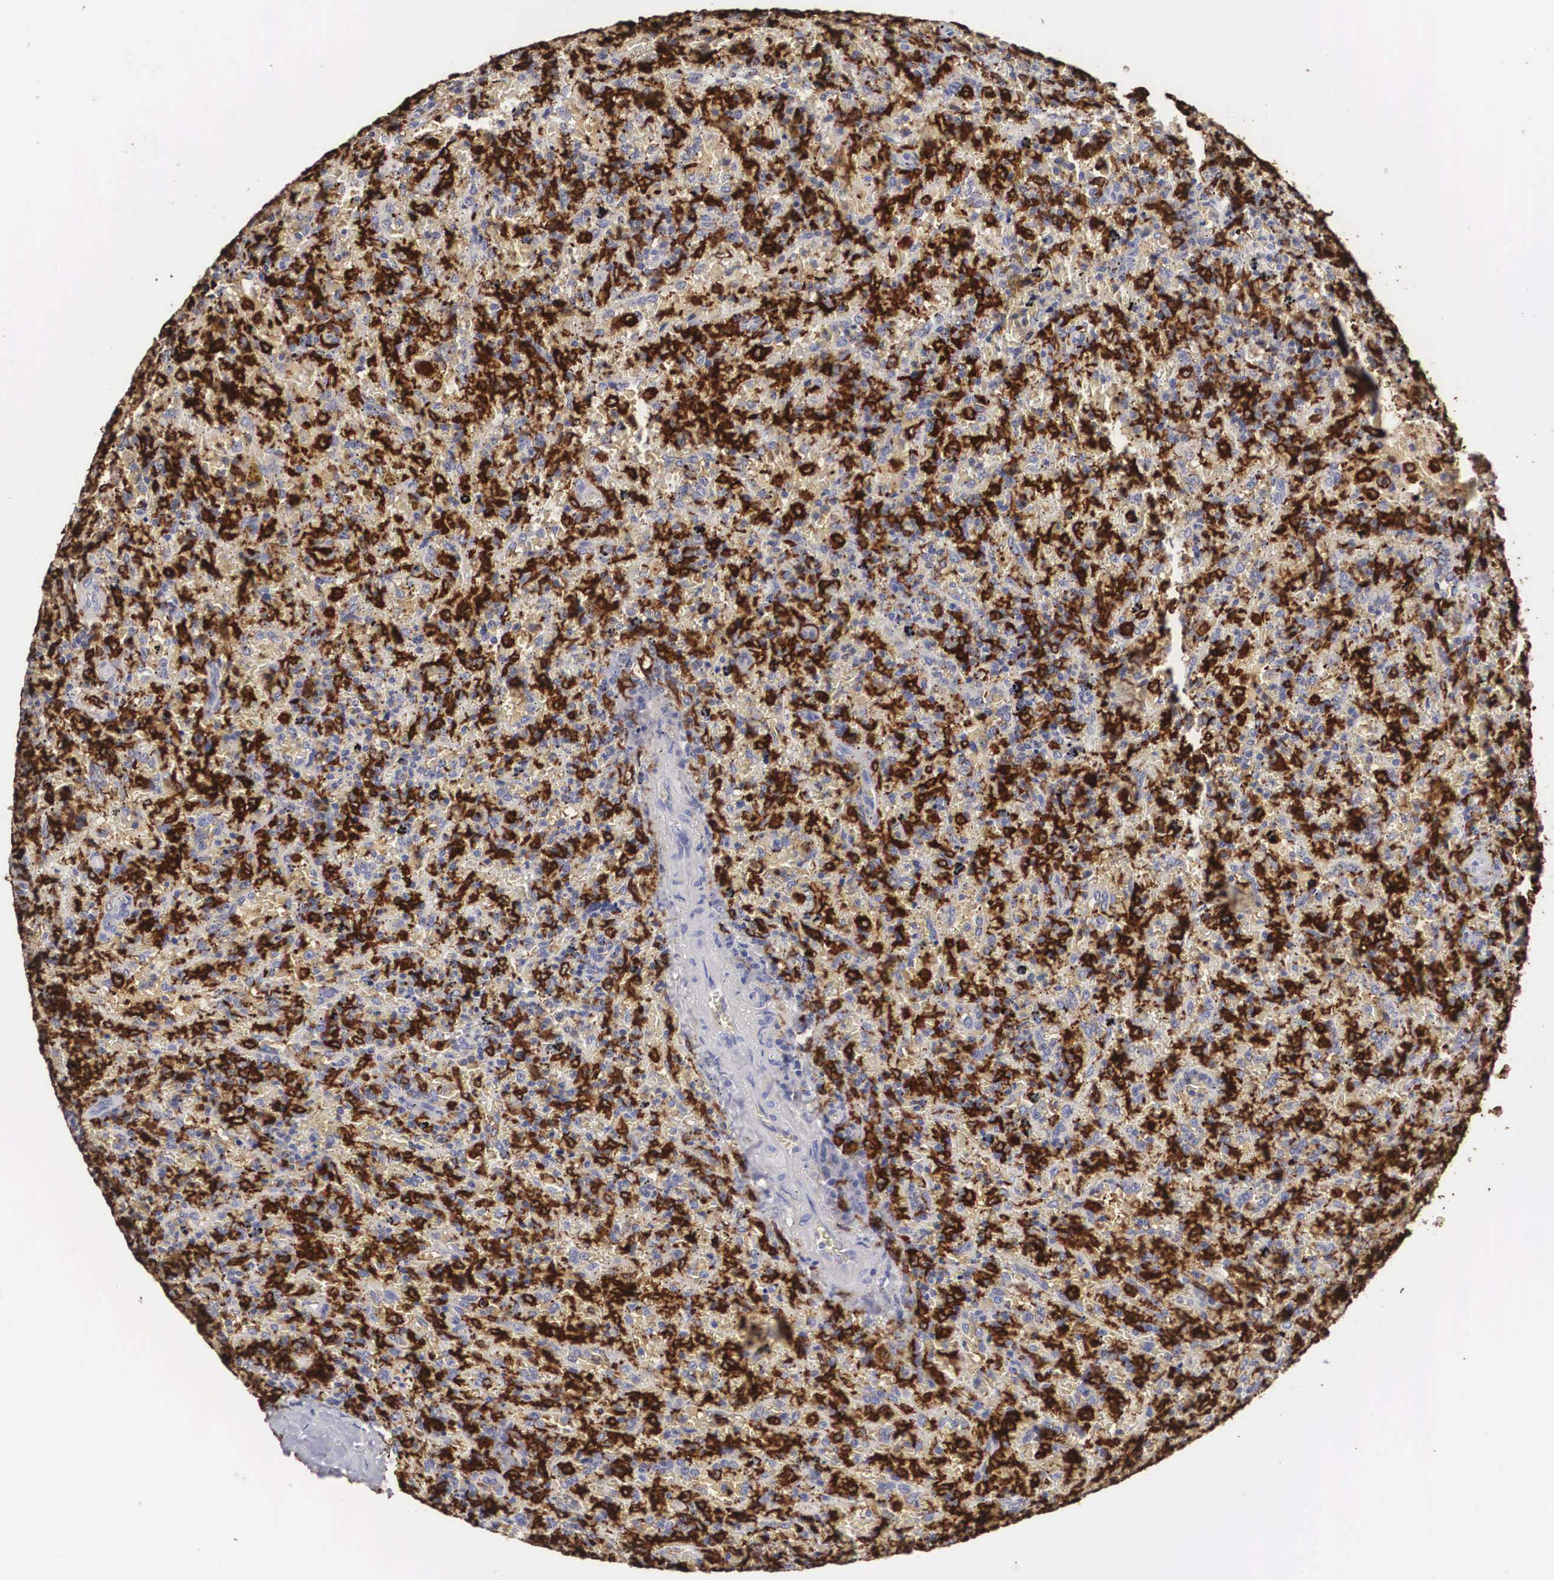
{"staining": {"intensity": "moderate", "quantity": "25%-75%", "location": "cytoplasmic/membranous"}, "tissue": "lymphoma", "cell_type": "Tumor cells", "image_type": "cancer", "snomed": [{"axis": "morphology", "description": "Malignant lymphoma, non-Hodgkin's type, High grade"}, {"axis": "topography", "description": "Spleen"}, {"axis": "topography", "description": "Lymph node"}], "caption": "A medium amount of moderate cytoplasmic/membranous staining is appreciated in about 25%-75% of tumor cells in lymphoma tissue.", "gene": "HMOX1", "patient": {"sex": "female", "age": 70}}